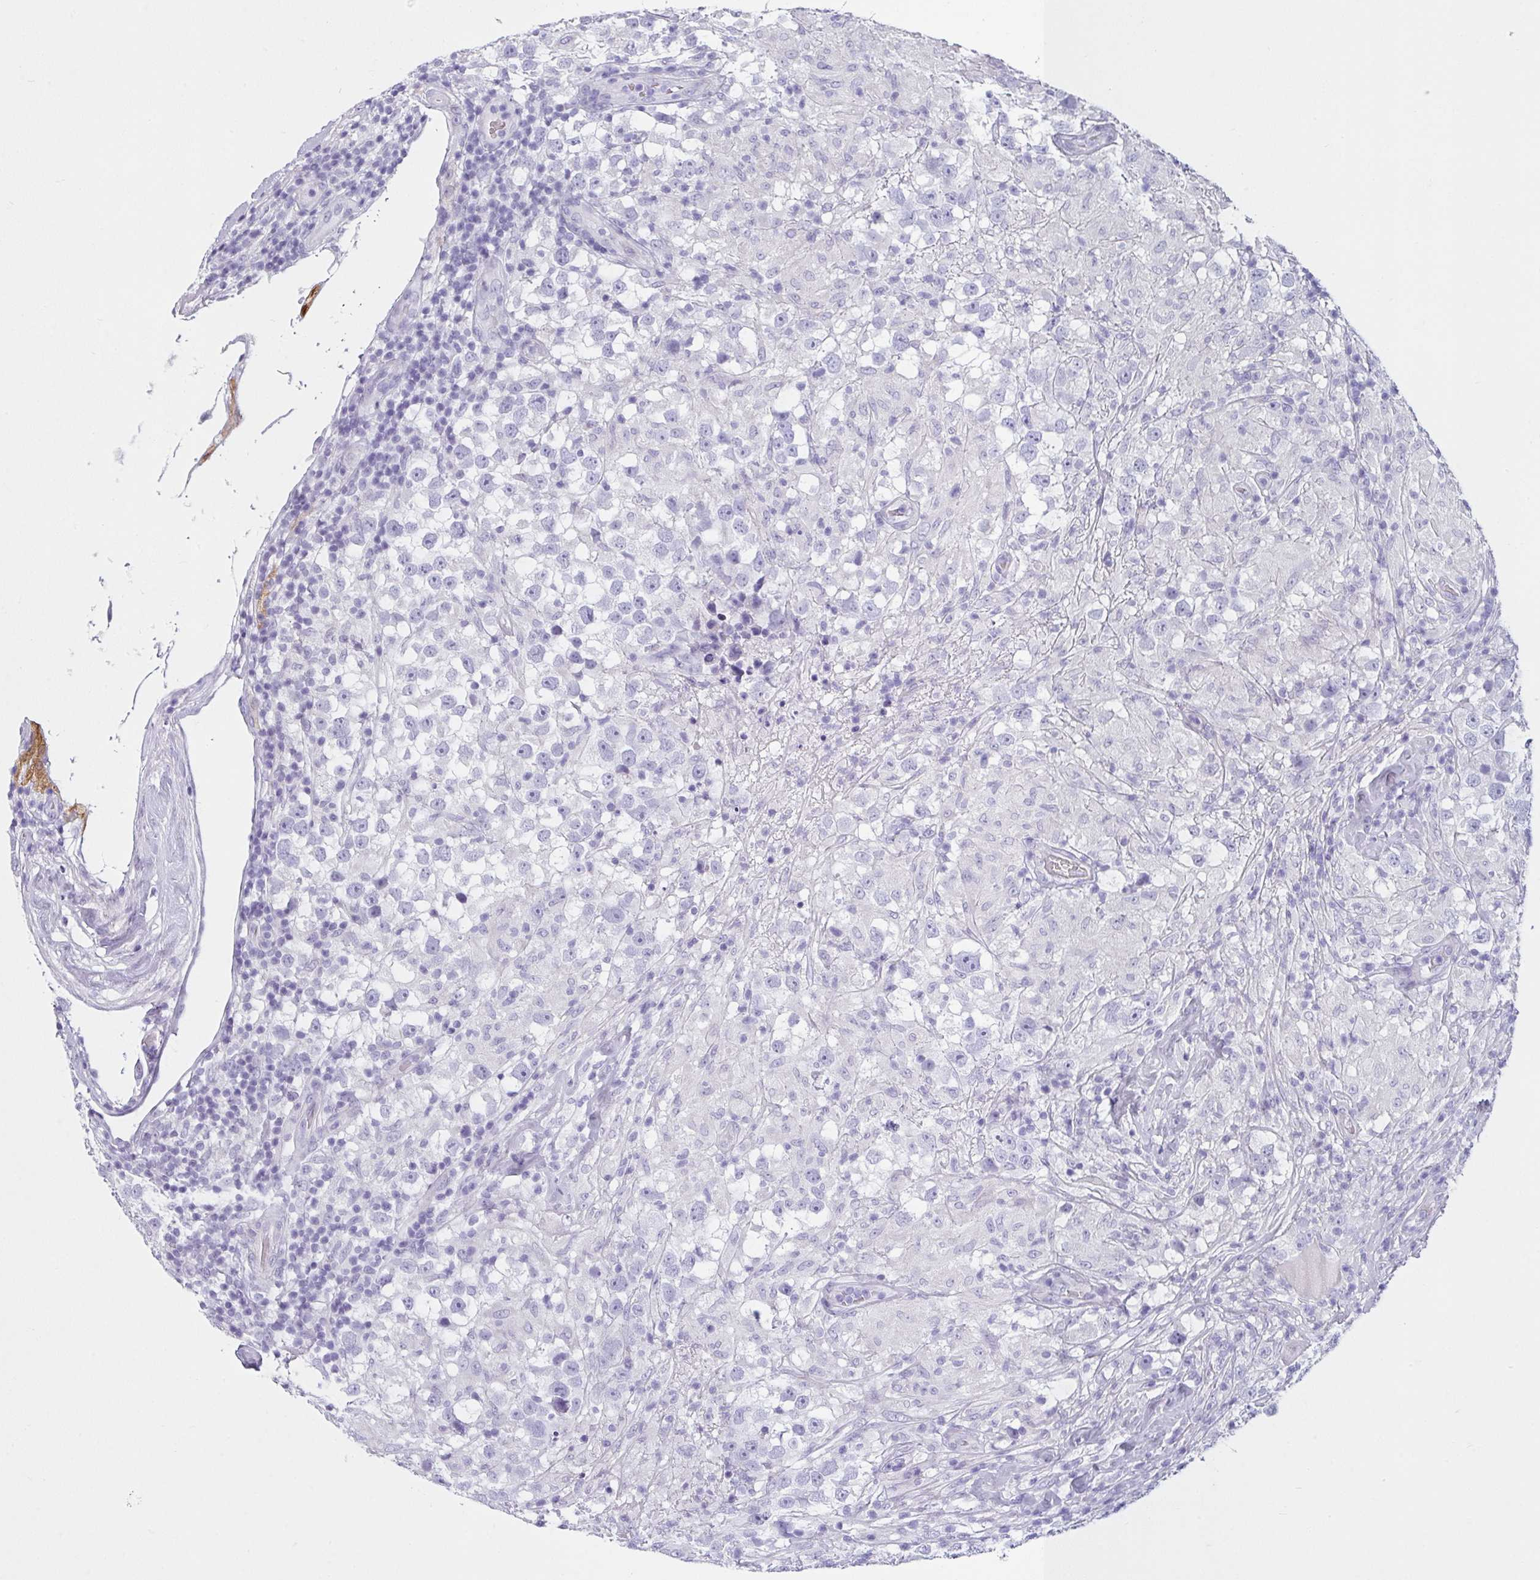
{"staining": {"intensity": "negative", "quantity": "none", "location": "none"}, "tissue": "testis cancer", "cell_type": "Tumor cells", "image_type": "cancer", "snomed": [{"axis": "morphology", "description": "Seminoma, NOS"}, {"axis": "topography", "description": "Testis"}], "caption": "Tumor cells are negative for protein expression in human testis cancer.", "gene": "VCY1B", "patient": {"sex": "male", "age": 46}}